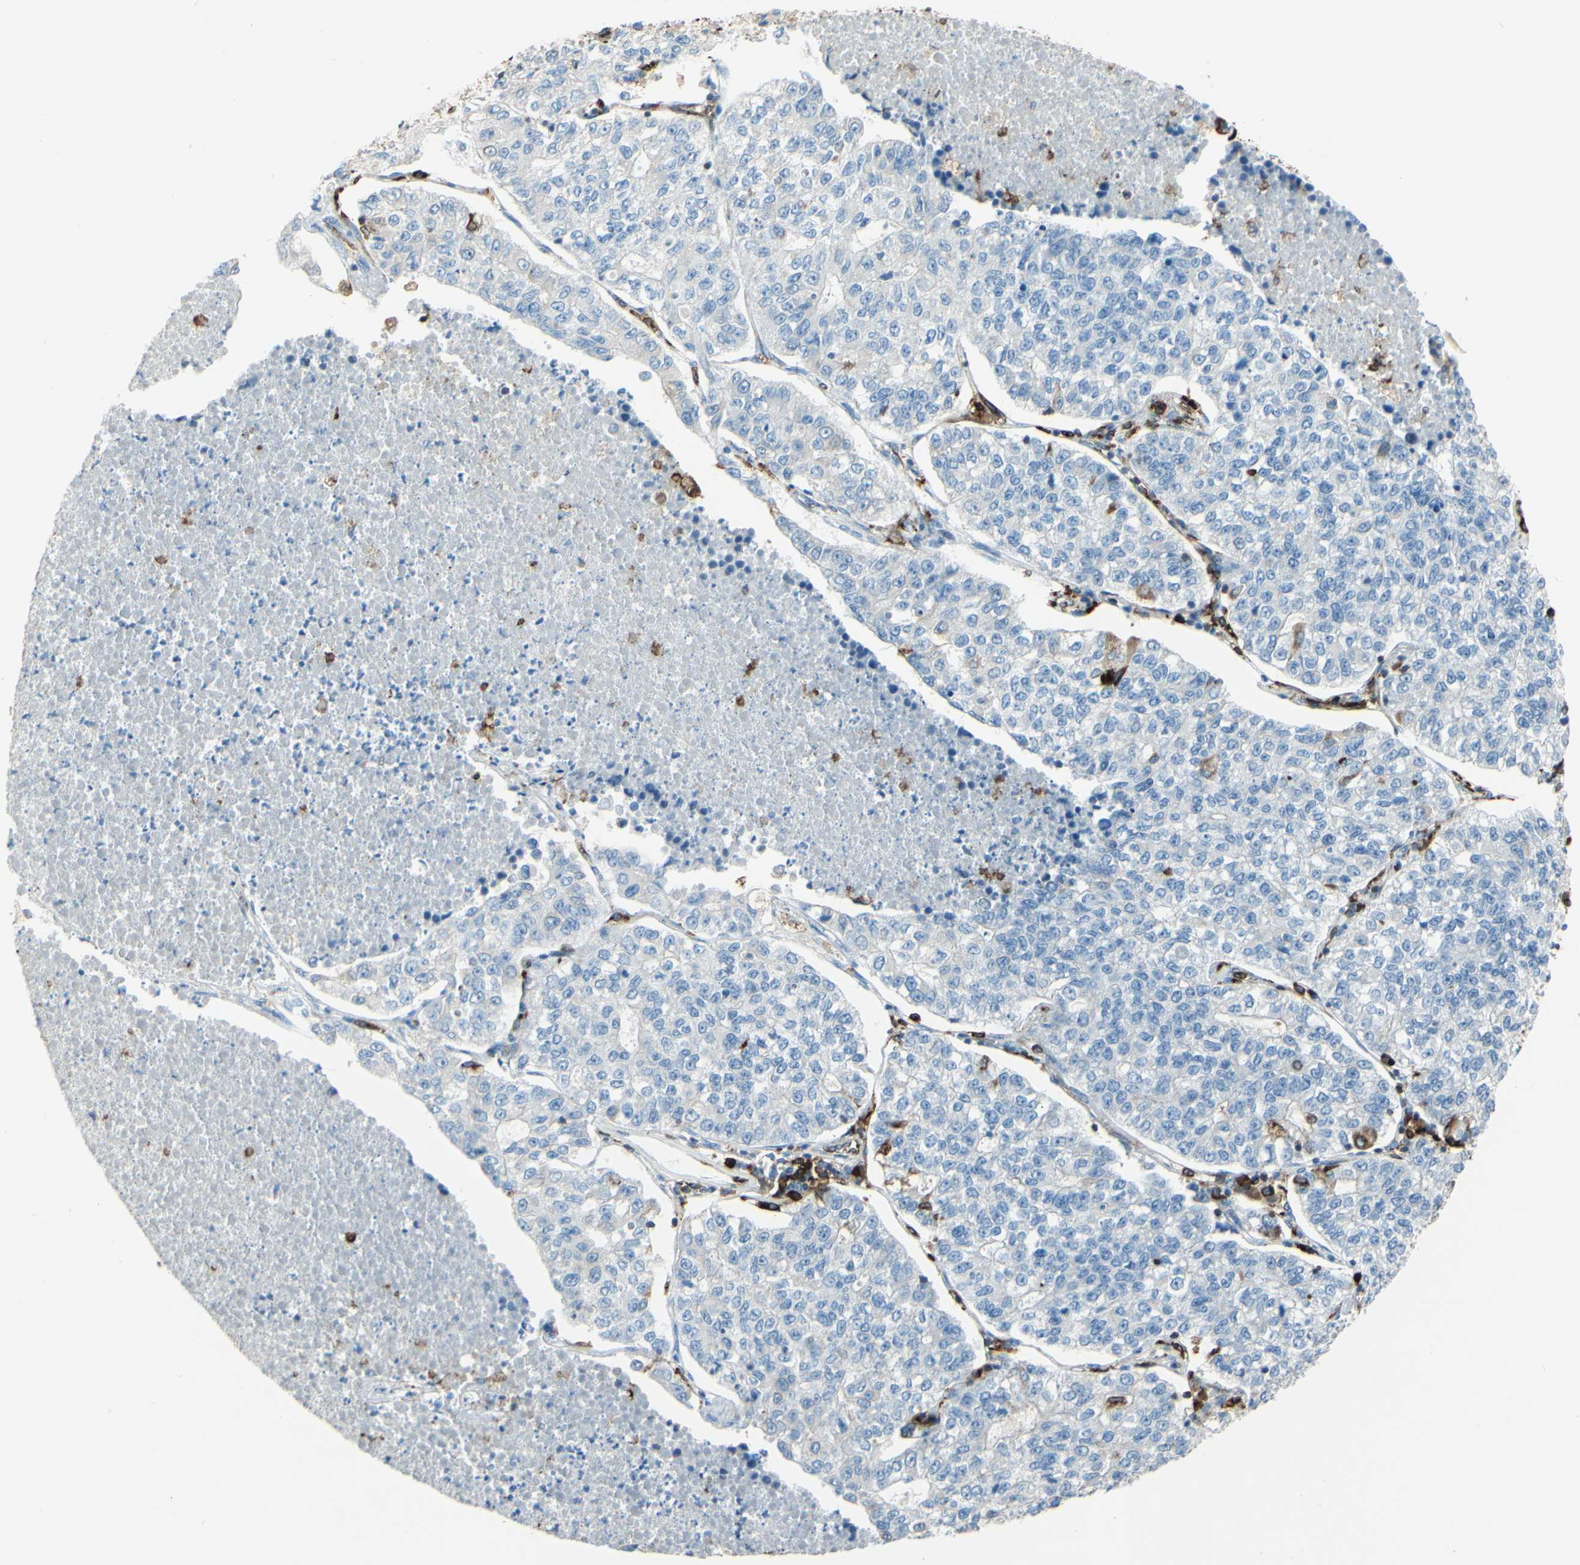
{"staining": {"intensity": "negative", "quantity": "none", "location": "none"}, "tissue": "lung cancer", "cell_type": "Tumor cells", "image_type": "cancer", "snomed": [{"axis": "morphology", "description": "Adenocarcinoma, NOS"}, {"axis": "topography", "description": "Lung"}], "caption": "Tumor cells are negative for protein expression in human adenocarcinoma (lung).", "gene": "CD74", "patient": {"sex": "male", "age": 49}}